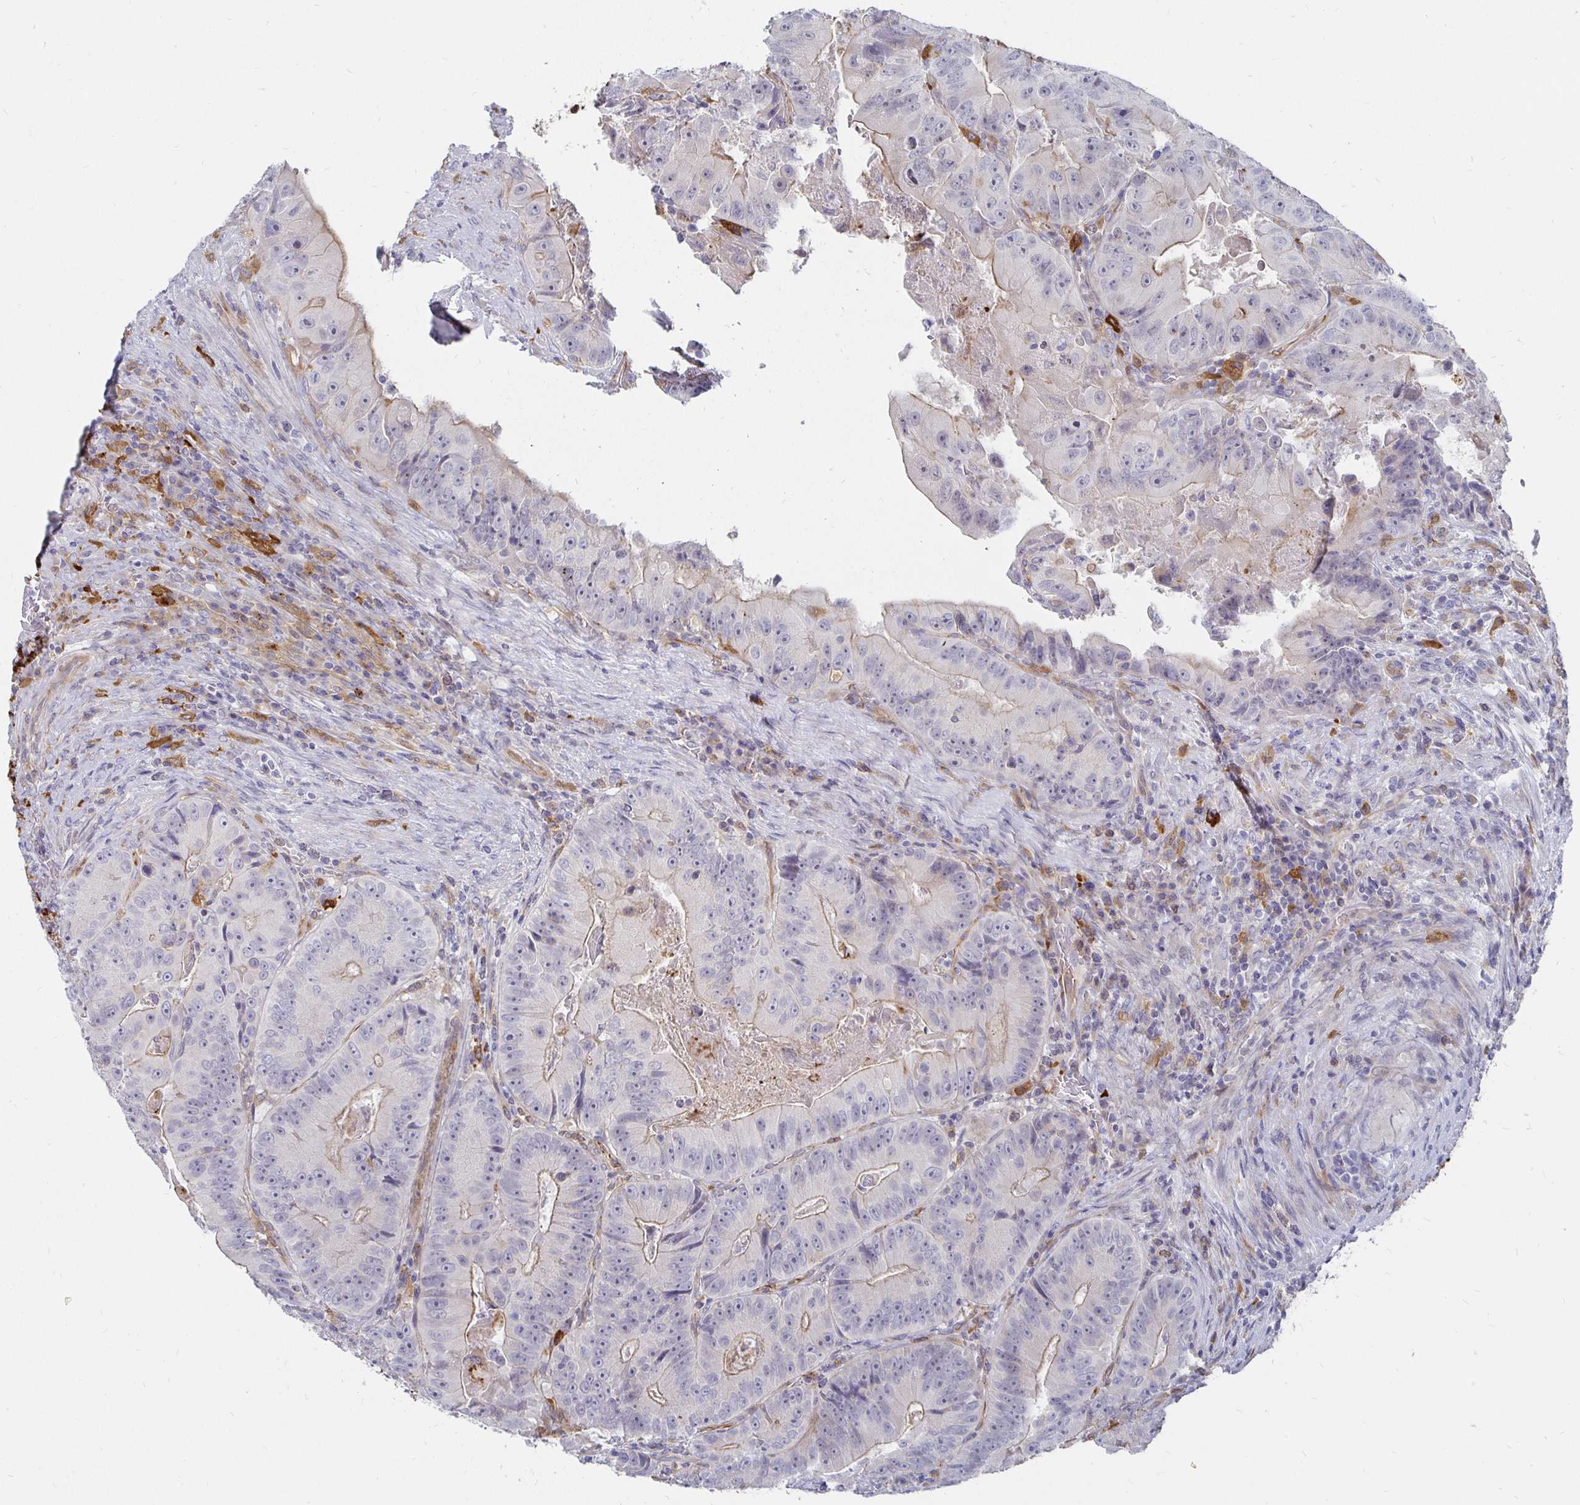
{"staining": {"intensity": "weak", "quantity": "<25%", "location": "cytoplasmic/membranous"}, "tissue": "colorectal cancer", "cell_type": "Tumor cells", "image_type": "cancer", "snomed": [{"axis": "morphology", "description": "Adenocarcinoma, NOS"}, {"axis": "topography", "description": "Colon"}], "caption": "Tumor cells are negative for brown protein staining in colorectal cancer (adenocarcinoma). (IHC, brightfield microscopy, high magnification).", "gene": "CCDC85A", "patient": {"sex": "female", "age": 86}}